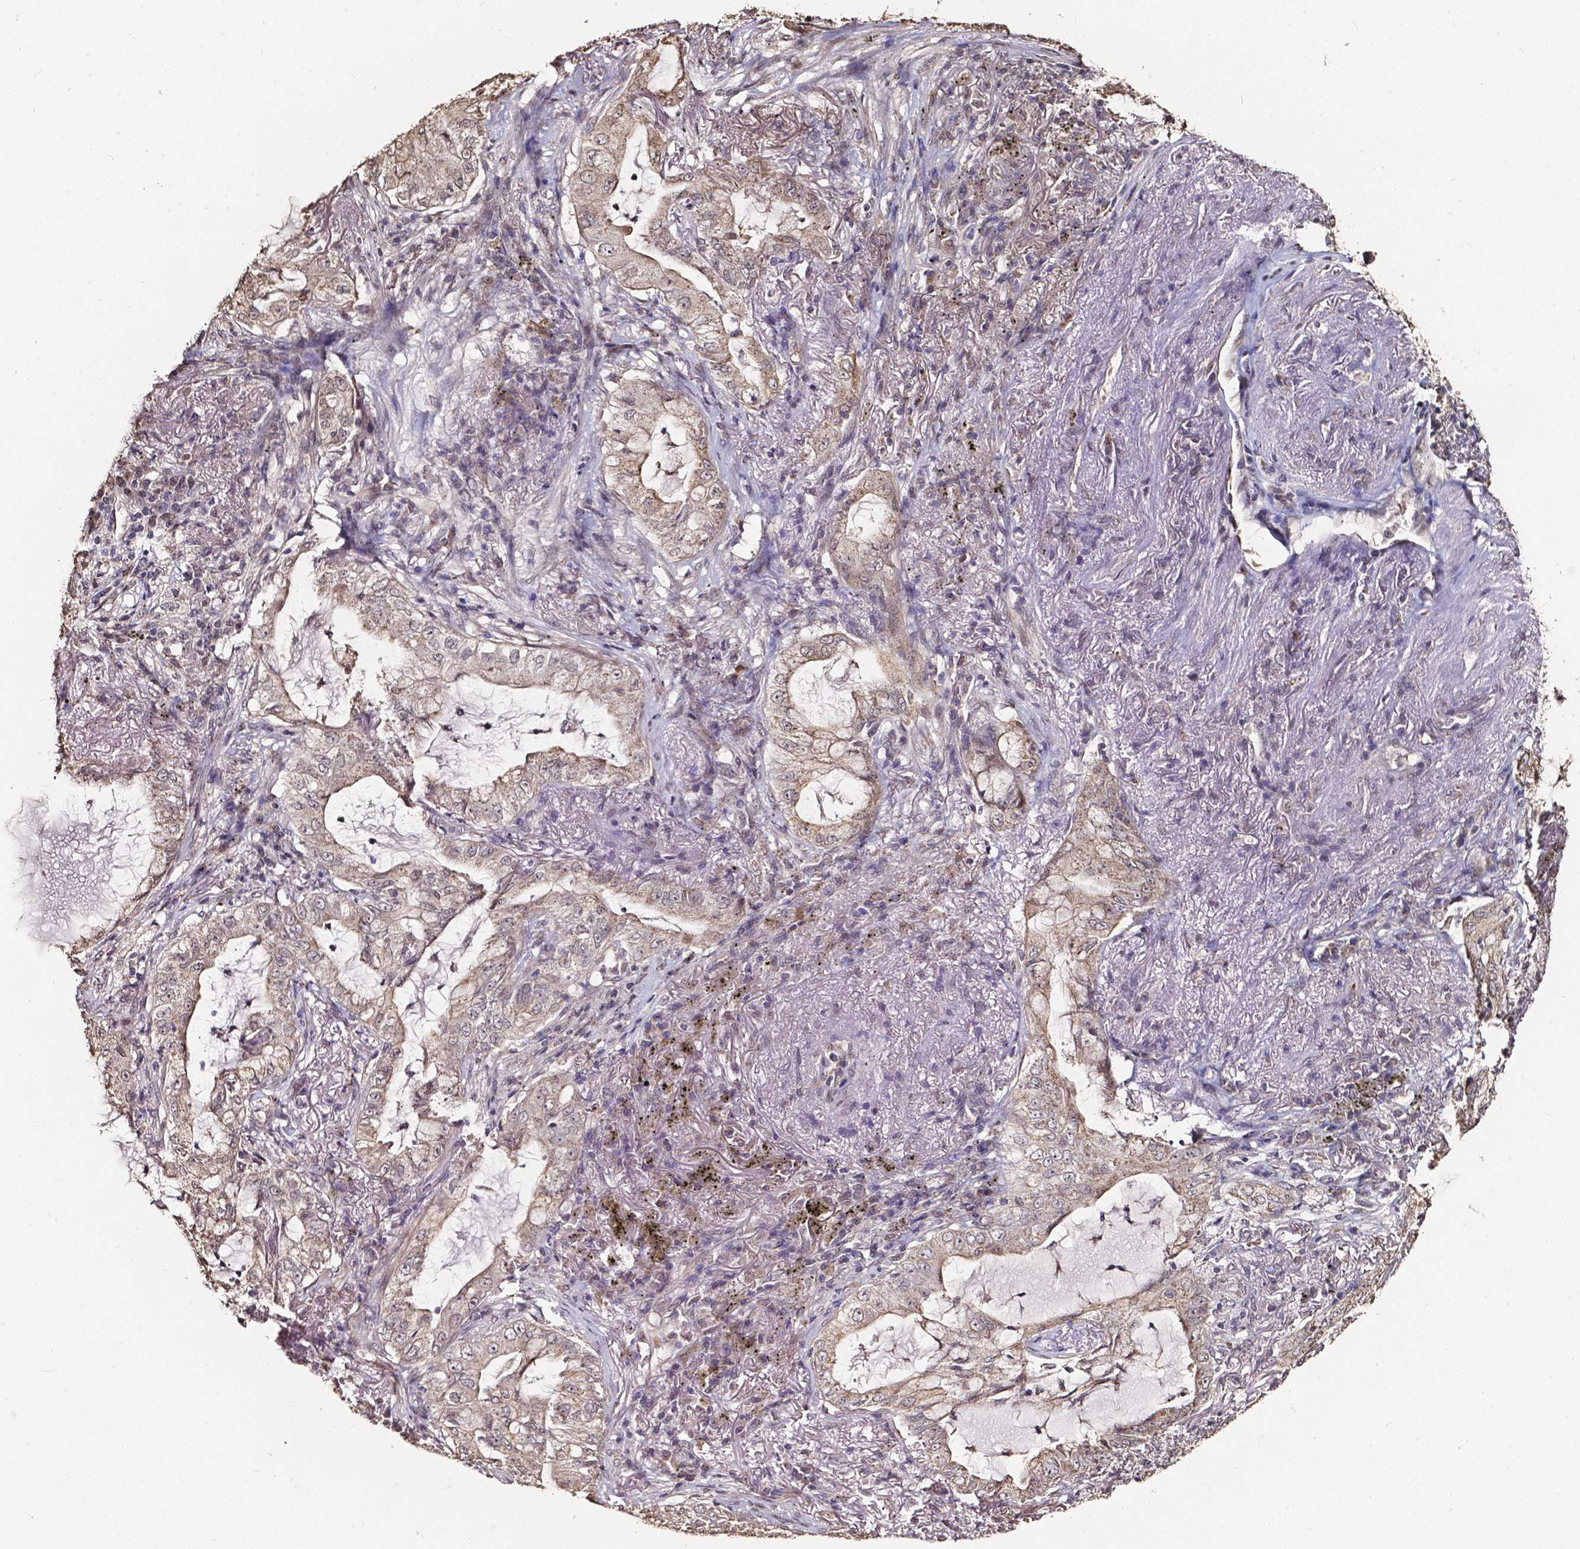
{"staining": {"intensity": "negative", "quantity": "none", "location": "none"}, "tissue": "lung cancer", "cell_type": "Tumor cells", "image_type": "cancer", "snomed": [{"axis": "morphology", "description": "Adenocarcinoma, NOS"}, {"axis": "topography", "description": "Lung"}], "caption": "Lung cancer (adenocarcinoma) stained for a protein using immunohistochemistry exhibits no expression tumor cells.", "gene": "GLRA2", "patient": {"sex": "female", "age": 73}}